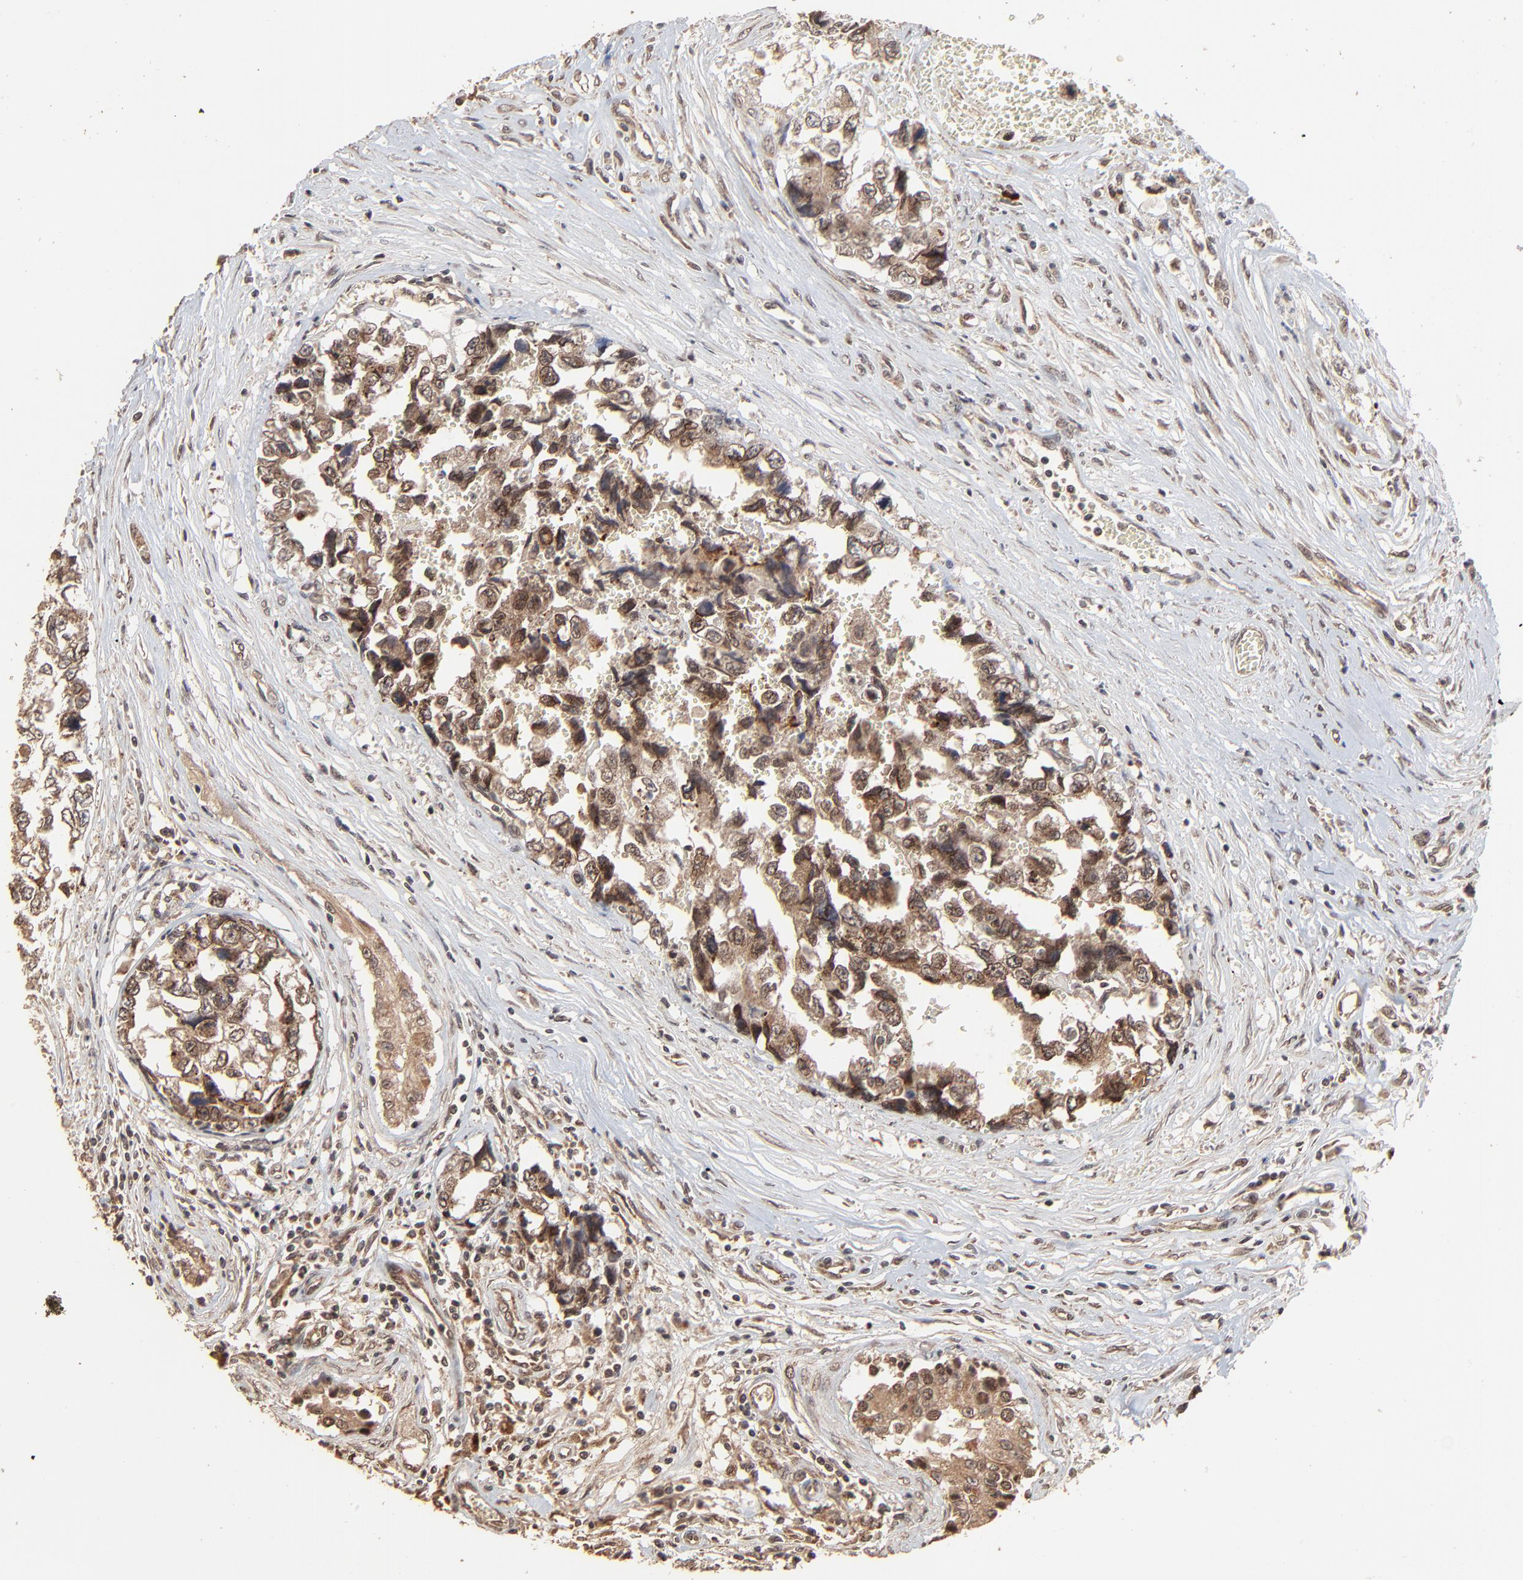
{"staining": {"intensity": "moderate", "quantity": ">75%", "location": "cytoplasmic/membranous,nuclear"}, "tissue": "testis cancer", "cell_type": "Tumor cells", "image_type": "cancer", "snomed": [{"axis": "morphology", "description": "Carcinoma, Embryonal, NOS"}, {"axis": "topography", "description": "Testis"}], "caption": "Approximately >75% of tumor cells in testis cancer demonstrate moderate cytoplasmic/membranous and nuclear protein positivity as visualized by brown immunohistochemical staining.", "gene": "FAM227A", "patient": {"sex": "male", "age": 31}}